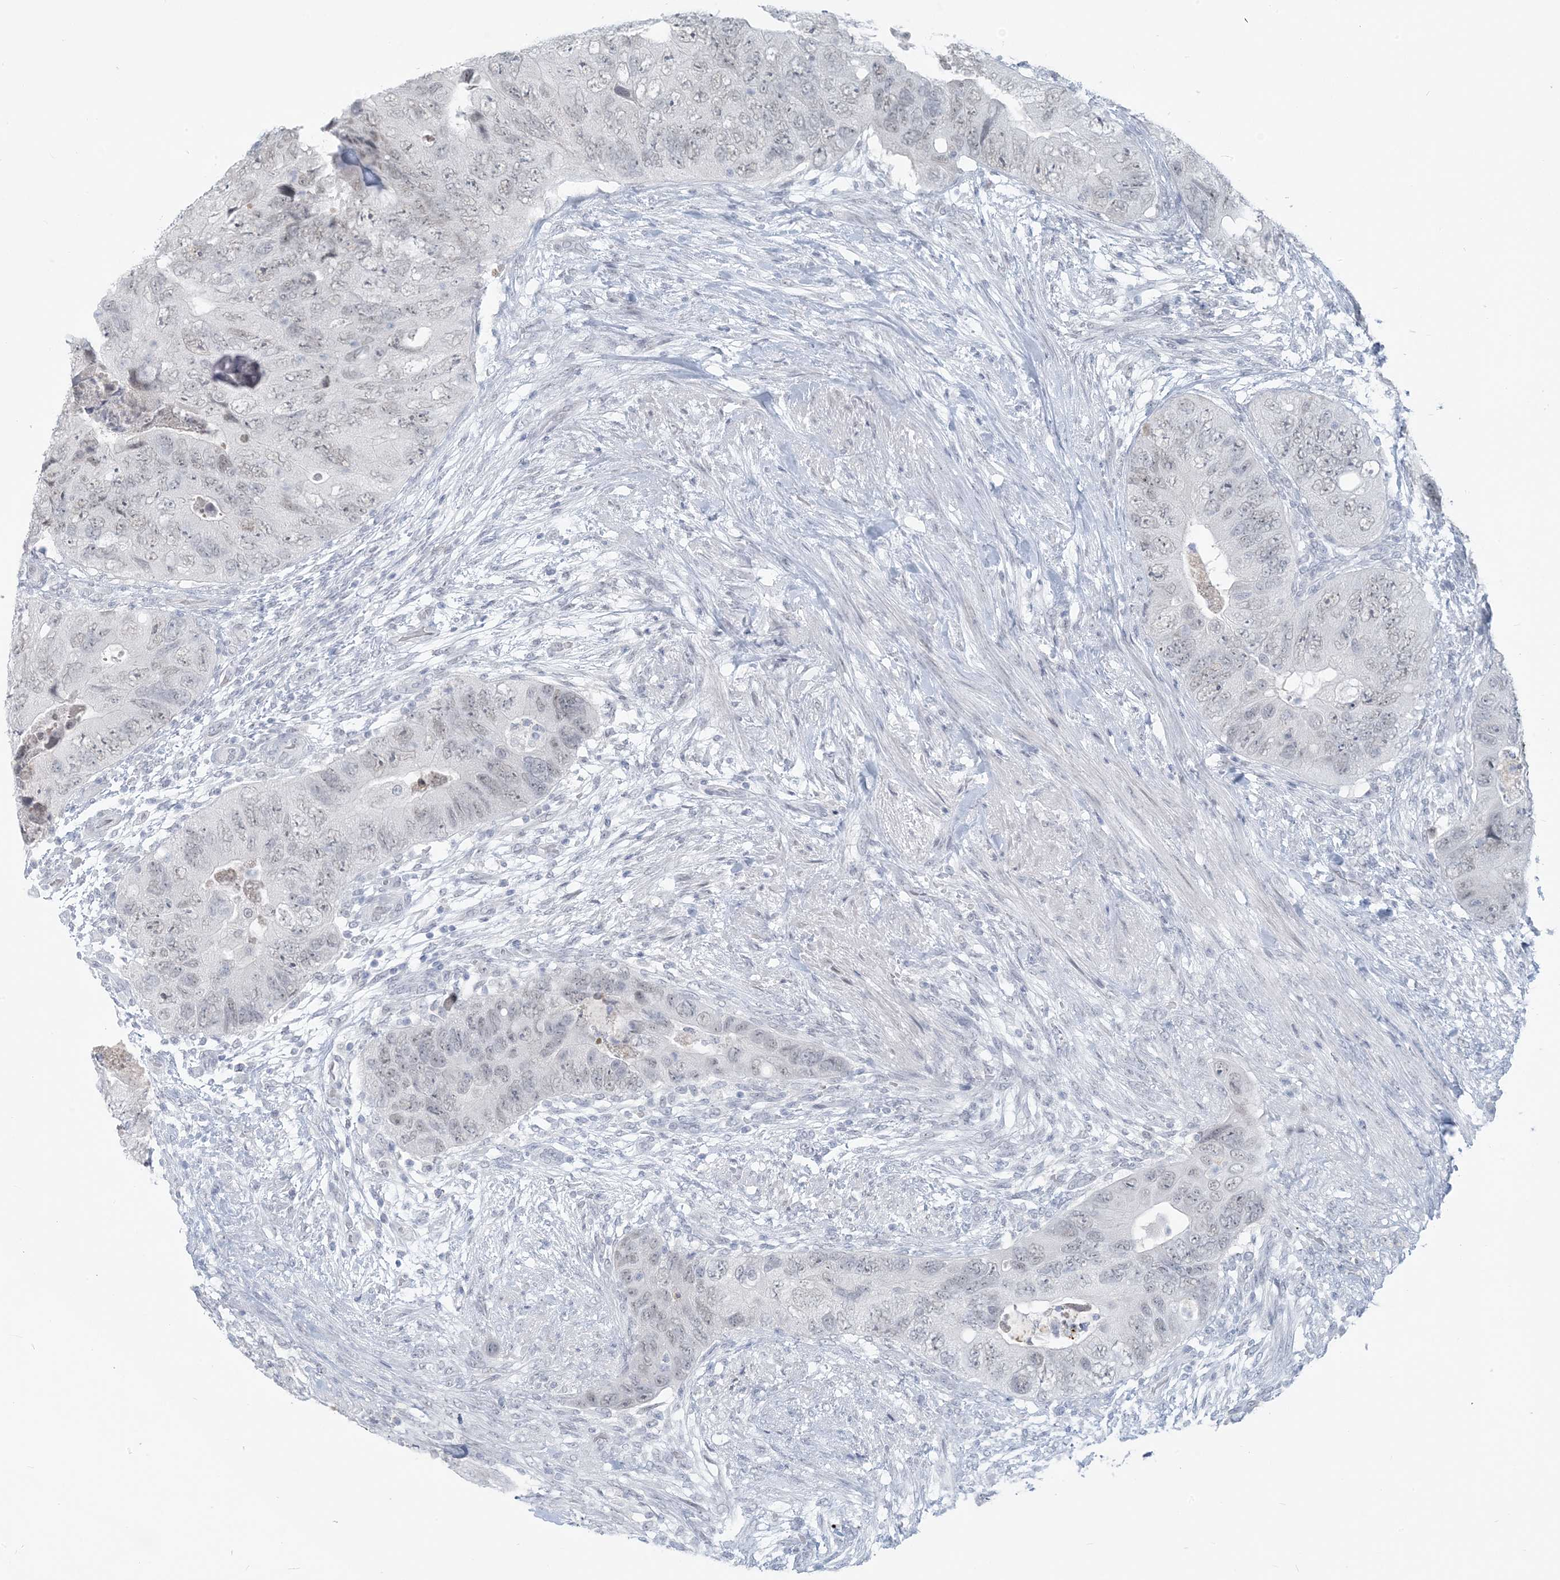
{"staining": {"intensity": "negative", "quantity": "none", "location": "none"}, "tissue": "colorectal cancer", "cell_type": "Tumor cells", "image_type": "cancer", "snomed": [{"axis": "morphology", "description": "Adenocarcinoma, NOS"}, {"axis": "topography", "description": "Rectum"}], "caption": "Protein analysis of colorectal cancer shows no significant positivity in tumor cells.", "gene": "SCML1", "patient": {"sex": "male", "age": 63}}